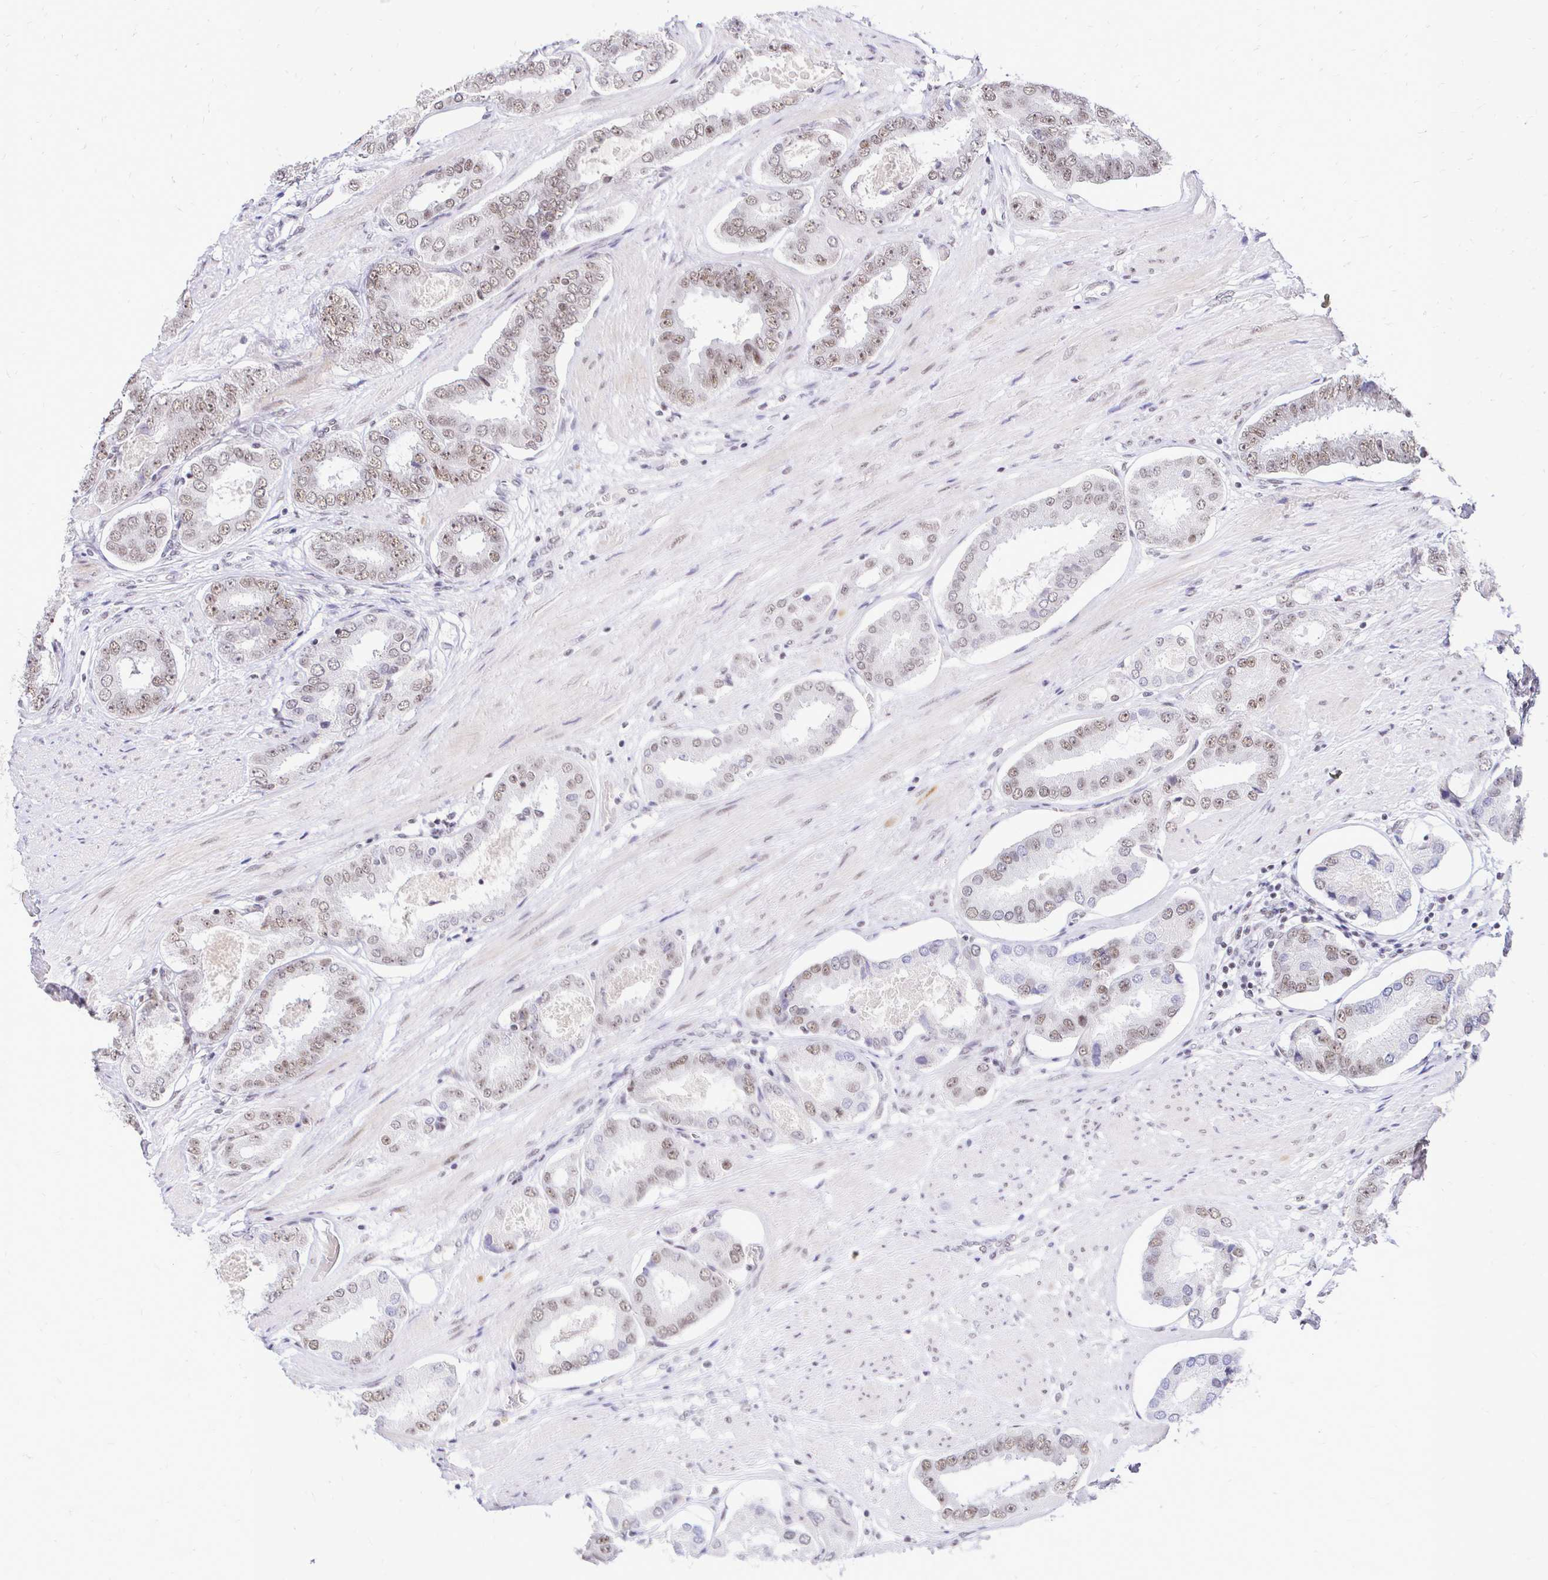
{"staining": {"intensity": "weak", "quantity": "25%-75%", "location": "nuclear"}, "tissue": "prostate cancer", "cell_type": "Tumor cells", "image_type": "cancer", "snomed": [{"axis": "morphology", "description": "Adenocarcinoma, High grade"}, {"axis": "topography", "description": "Prostate"}], "caption": "Protein expression analysis of prostate cancer reveals weak nuclear positivity in about 25%-75% of tumor cells. The staining is performed using DAB brown chromogen to label protein expression. The nuclei are counter-stained blue using hematoxylin.", "gene": "SIN3A", "patient": {"sex": "male", "age": 63}}